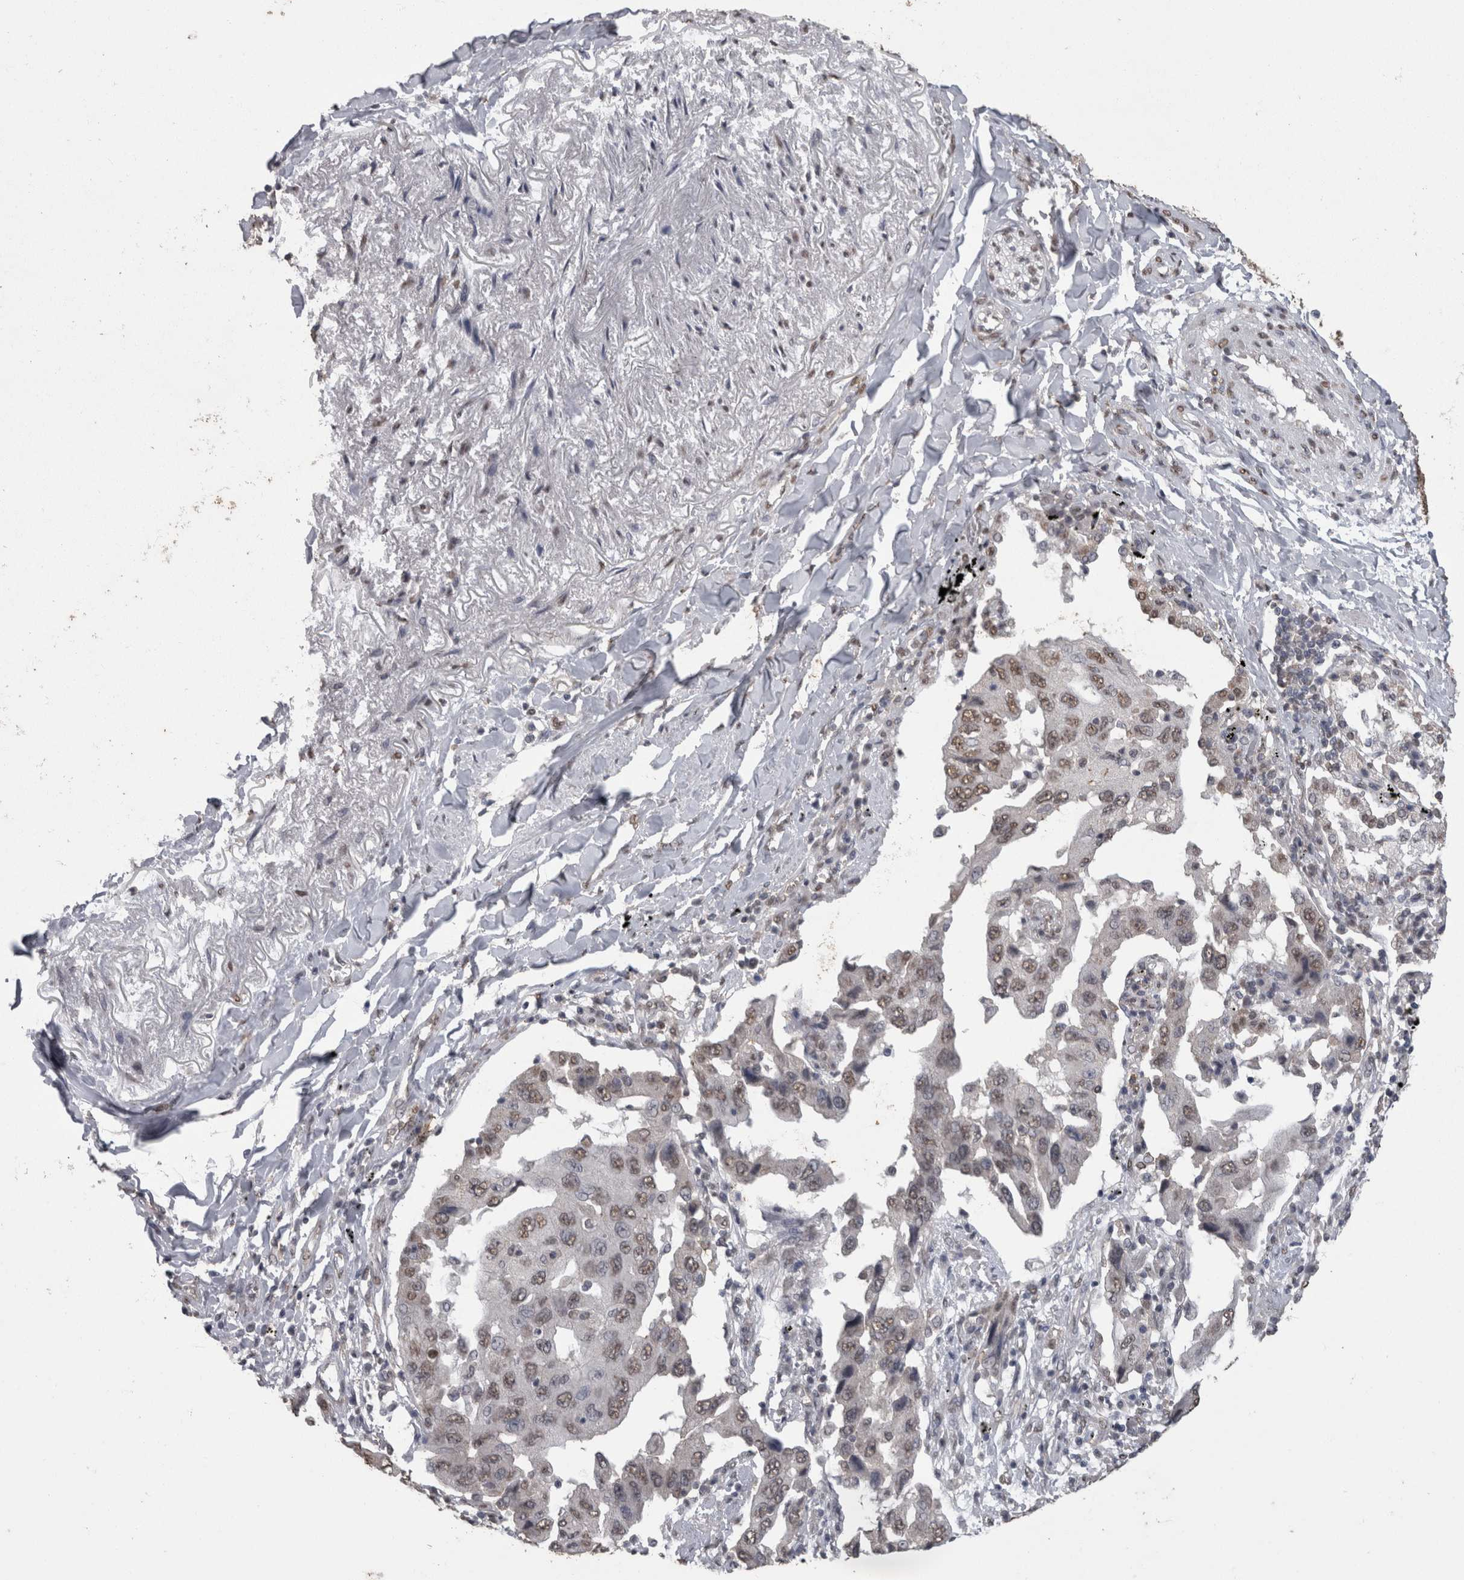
{"staining": {"intensity": "moderate", "quantity": ">75%", "location": "nuclear"}, "tissue": "lung cancer", "cell_type": "Tumor cells", "image_type": "cancer", "snomed": [{"axis": "morphology", "description": "Adenocarcinoma, NOS"}, {"axis": "topography", "description": "Lung"}], "caption": "This is an image of immunohistochemistry (IHC) staining of lung adenocarcinoma, which shows moderate expression in the nuclear of tumor cells.", "gene": "SMAD7", "patient": {"sex": "female", "age": 65}}